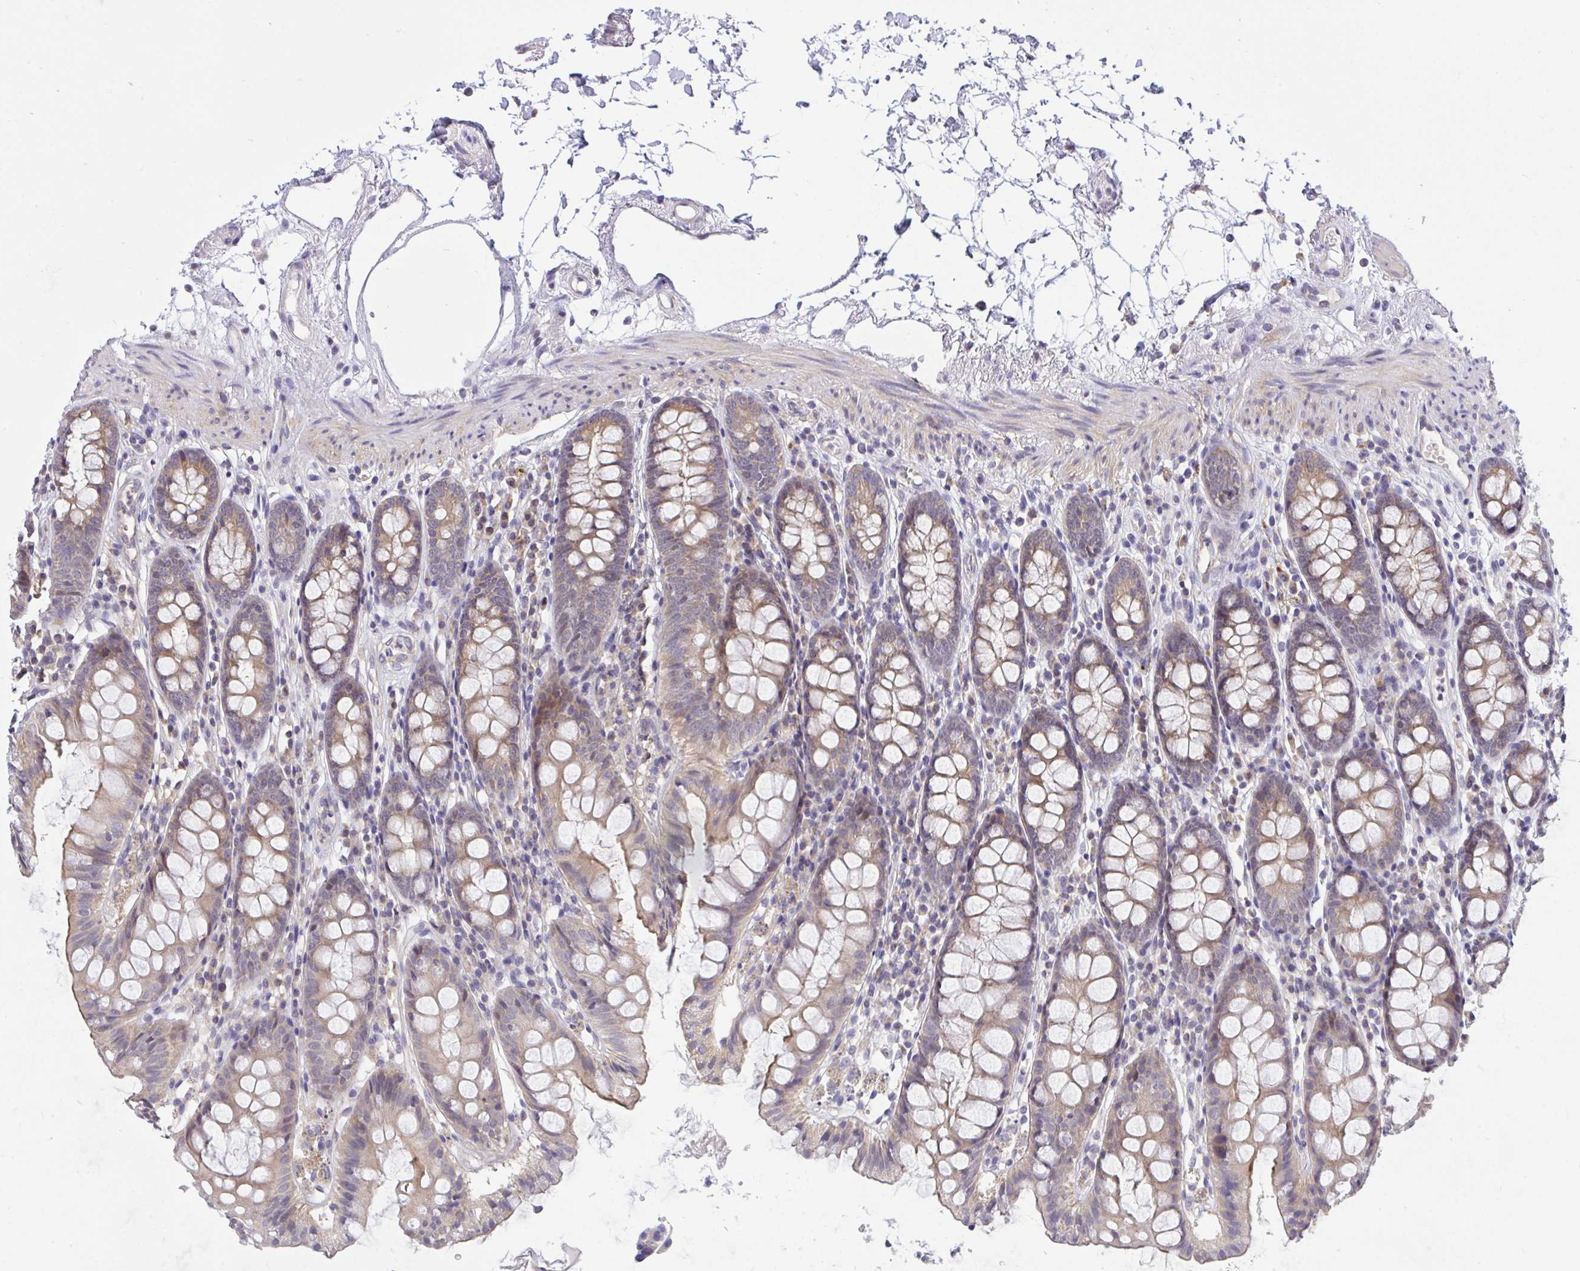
{"staining": {"intensity": "weak", "quantity": "25%-75%", "location": "cytoplasmic/membranous"}, "tissue": "colon", "cell_type": "Endothelial cells", "image_type": "normal", "snomed": [{"axis": "morphology", "description": "Normal tissue, NOS"}, {"axis": "topography", "description": "Colon"}], "caption": "Protein staining displays weak cytoplasmic/membranous positivity in approximately 25%-75% of endothelial cells in unremarkable colon.", "gene": "C19orf54", "patient": {"sex": "female", "age": 84}}